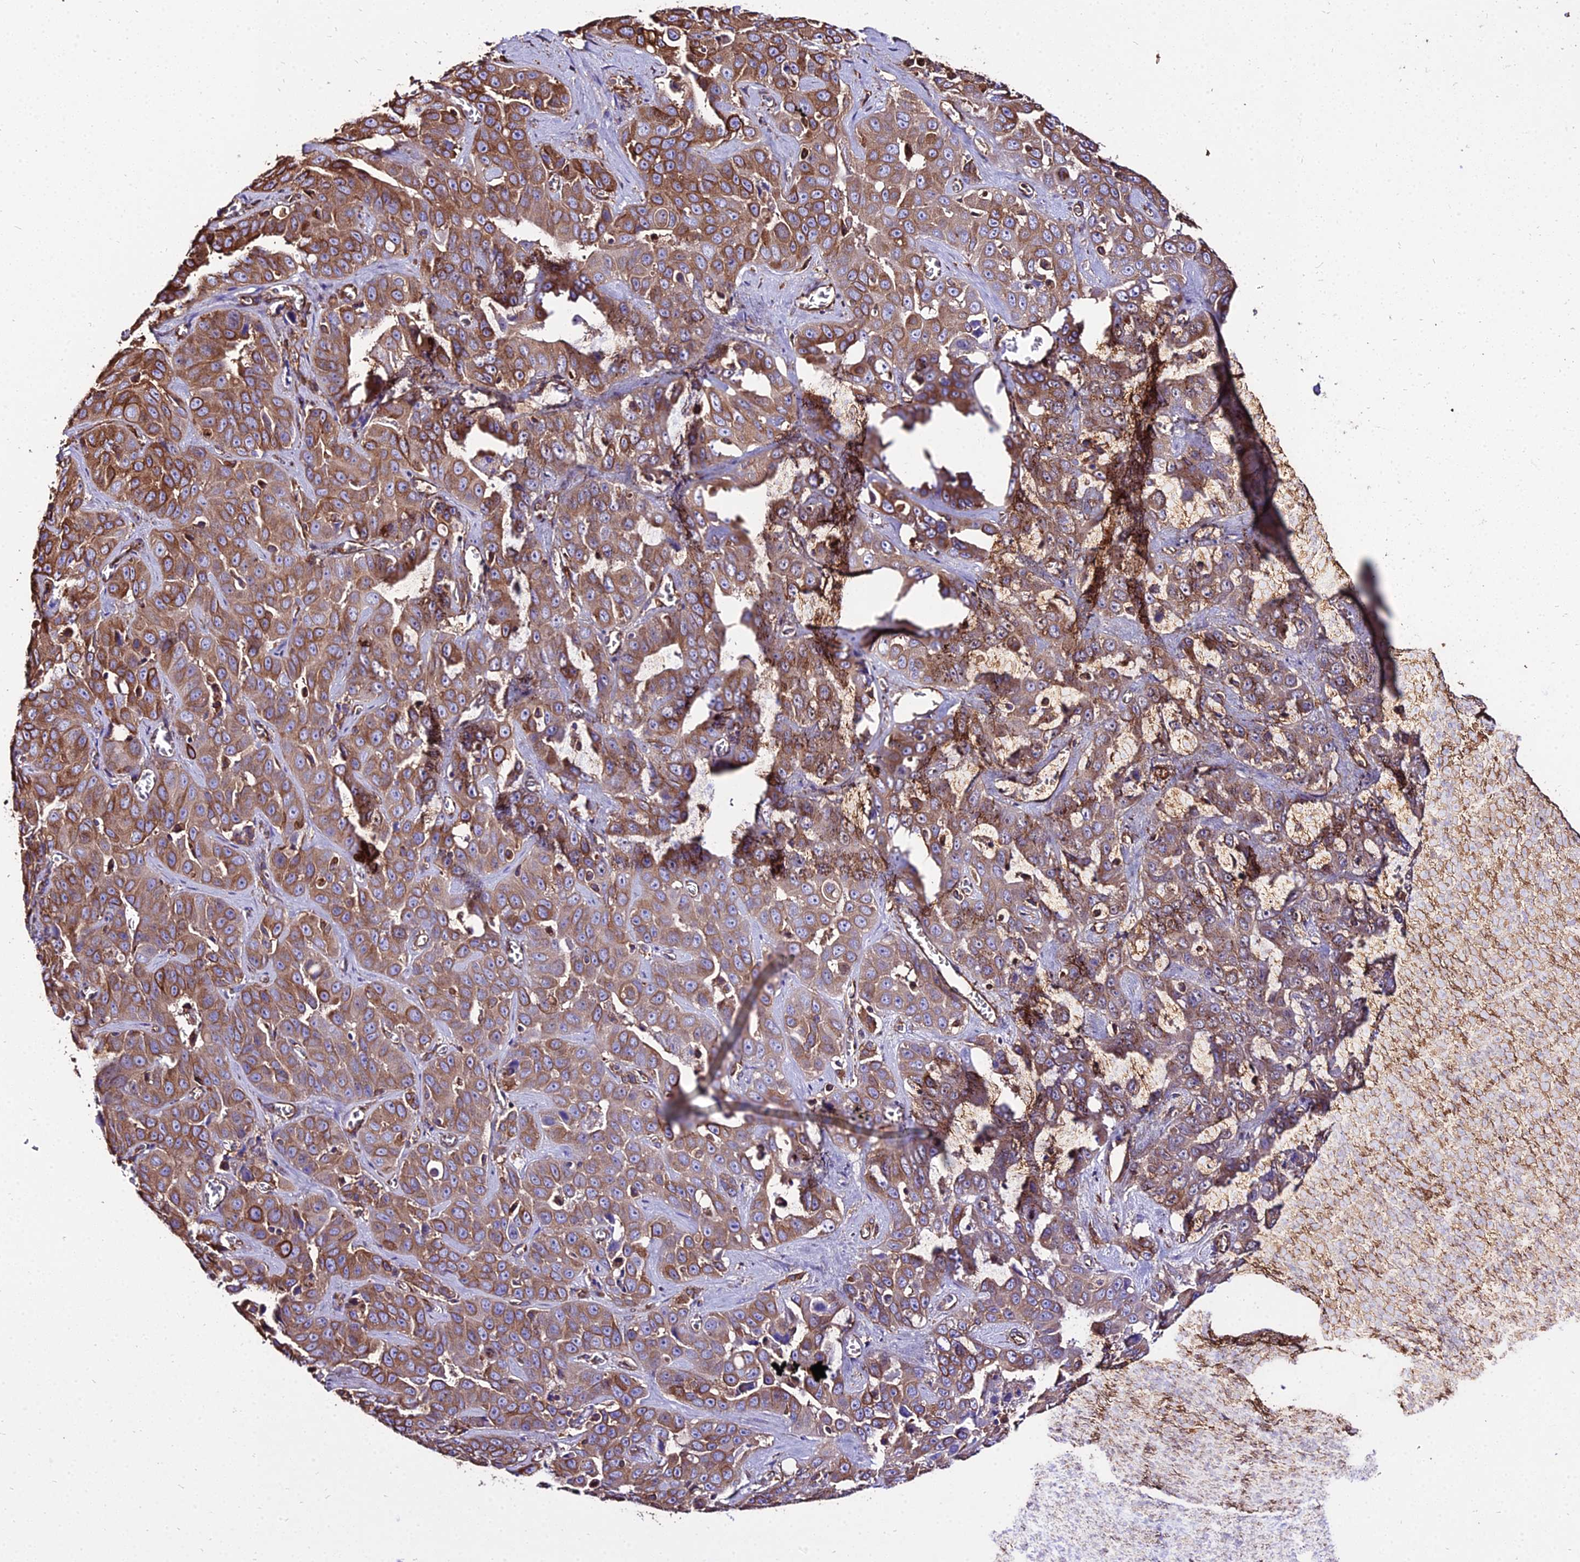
{"staining": {"intensity": "moderate", "quantity": "25%-75%", "location": "cytoplasmic/membranous"}, "tissue": "liver cancer", "cell_type": "Tumor cells", "image_type": "cancer", "snomed": [{"axis": "morphology", "description": "Cholangiocarcinoma"}, {"axis": "topography", "description": "Liver"}], "caption": "IHC micrograph of neoplastic tissue: human cholangiocarcinoma (liver) stained using IHC reveals medium levels of moderate protein expression localized specifically in the cytoplasmic/membranous of tumor cells, appearing as a cytoplasmic/membranous brown color.", "gene": "TUBA3D", "patient": {"sex": "female", "age": 52}}